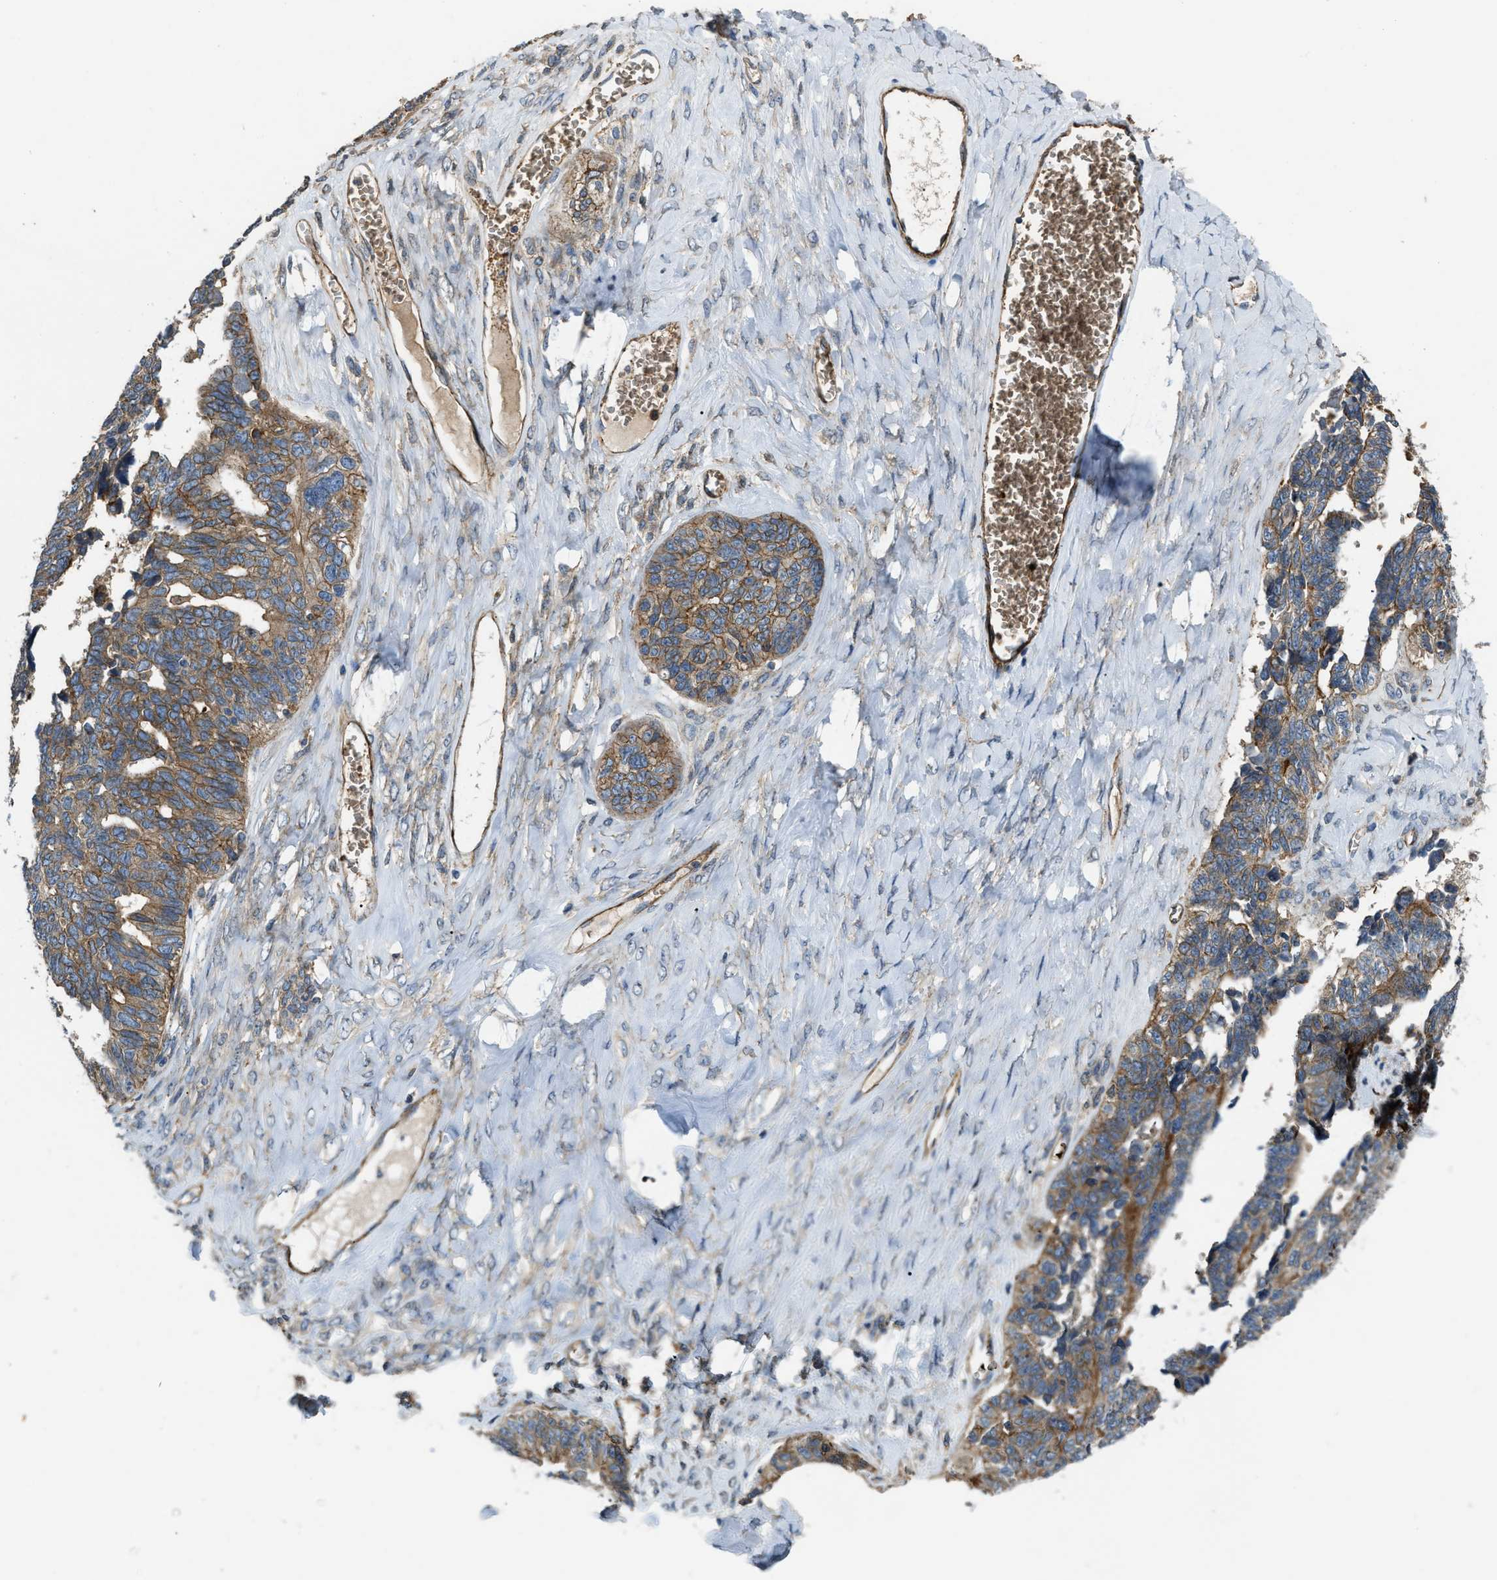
{"staining": {"intensity": "moderate", "quantity": ">75%", "location": "cytoplasmic/membranous"}, "tissue": "ovarian cancer", "cell_type": "Tumor cells", "image_type": "cancer", "snomed": [{"axis": "morphology", "description": "Cystadenocarcinoma, serous, NOS"}, {"axis": "topography", "description": "Ovary"}], "caption": "Moderate cytoplasmic/membranous positivity is seen in approximately >75% of tumor cells in ovarian cancer.", "gene": "ERC1", "patient": {"sex": "female", "age": 79}}